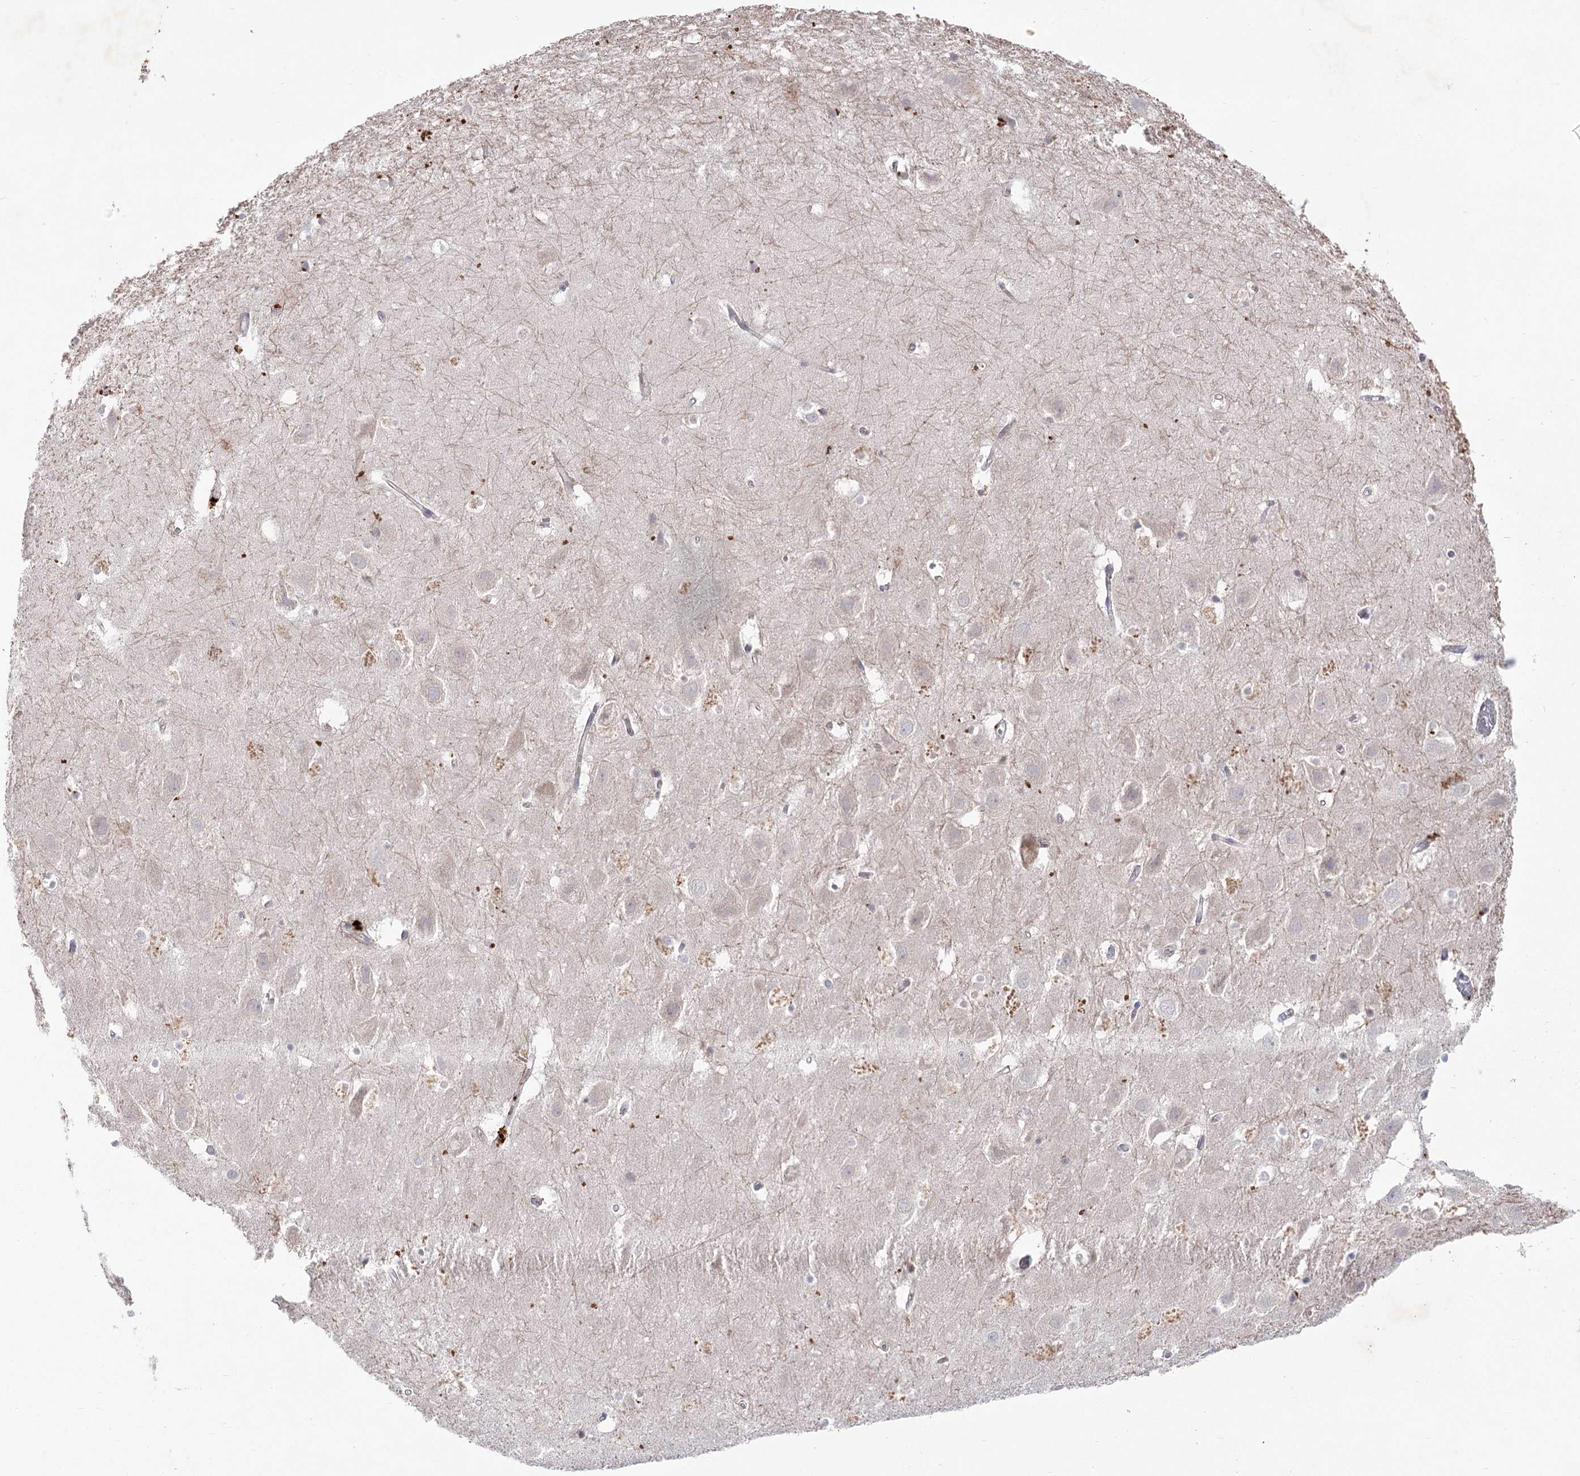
{"staining": {"intensity": "negative", "quantity": "none", "location": "none"}, "tissue": "hippocampus", "cell_type": "Glial cells", "image_type": "normal", "snomed": [{"axis": "morphology", "description": "Normal tissue, NOS"}, {"axis": "topography", "description": "Hippocampus"}], "caption": "Immunohistochemistry (IHC) of benign hippocampus shows no positivity in glial cells. (Immunohistochemistry (IHC), brightfield microscopy, high magnification).", "gene": "GBF1", "patient": {"sex": "female", "age": 52}}